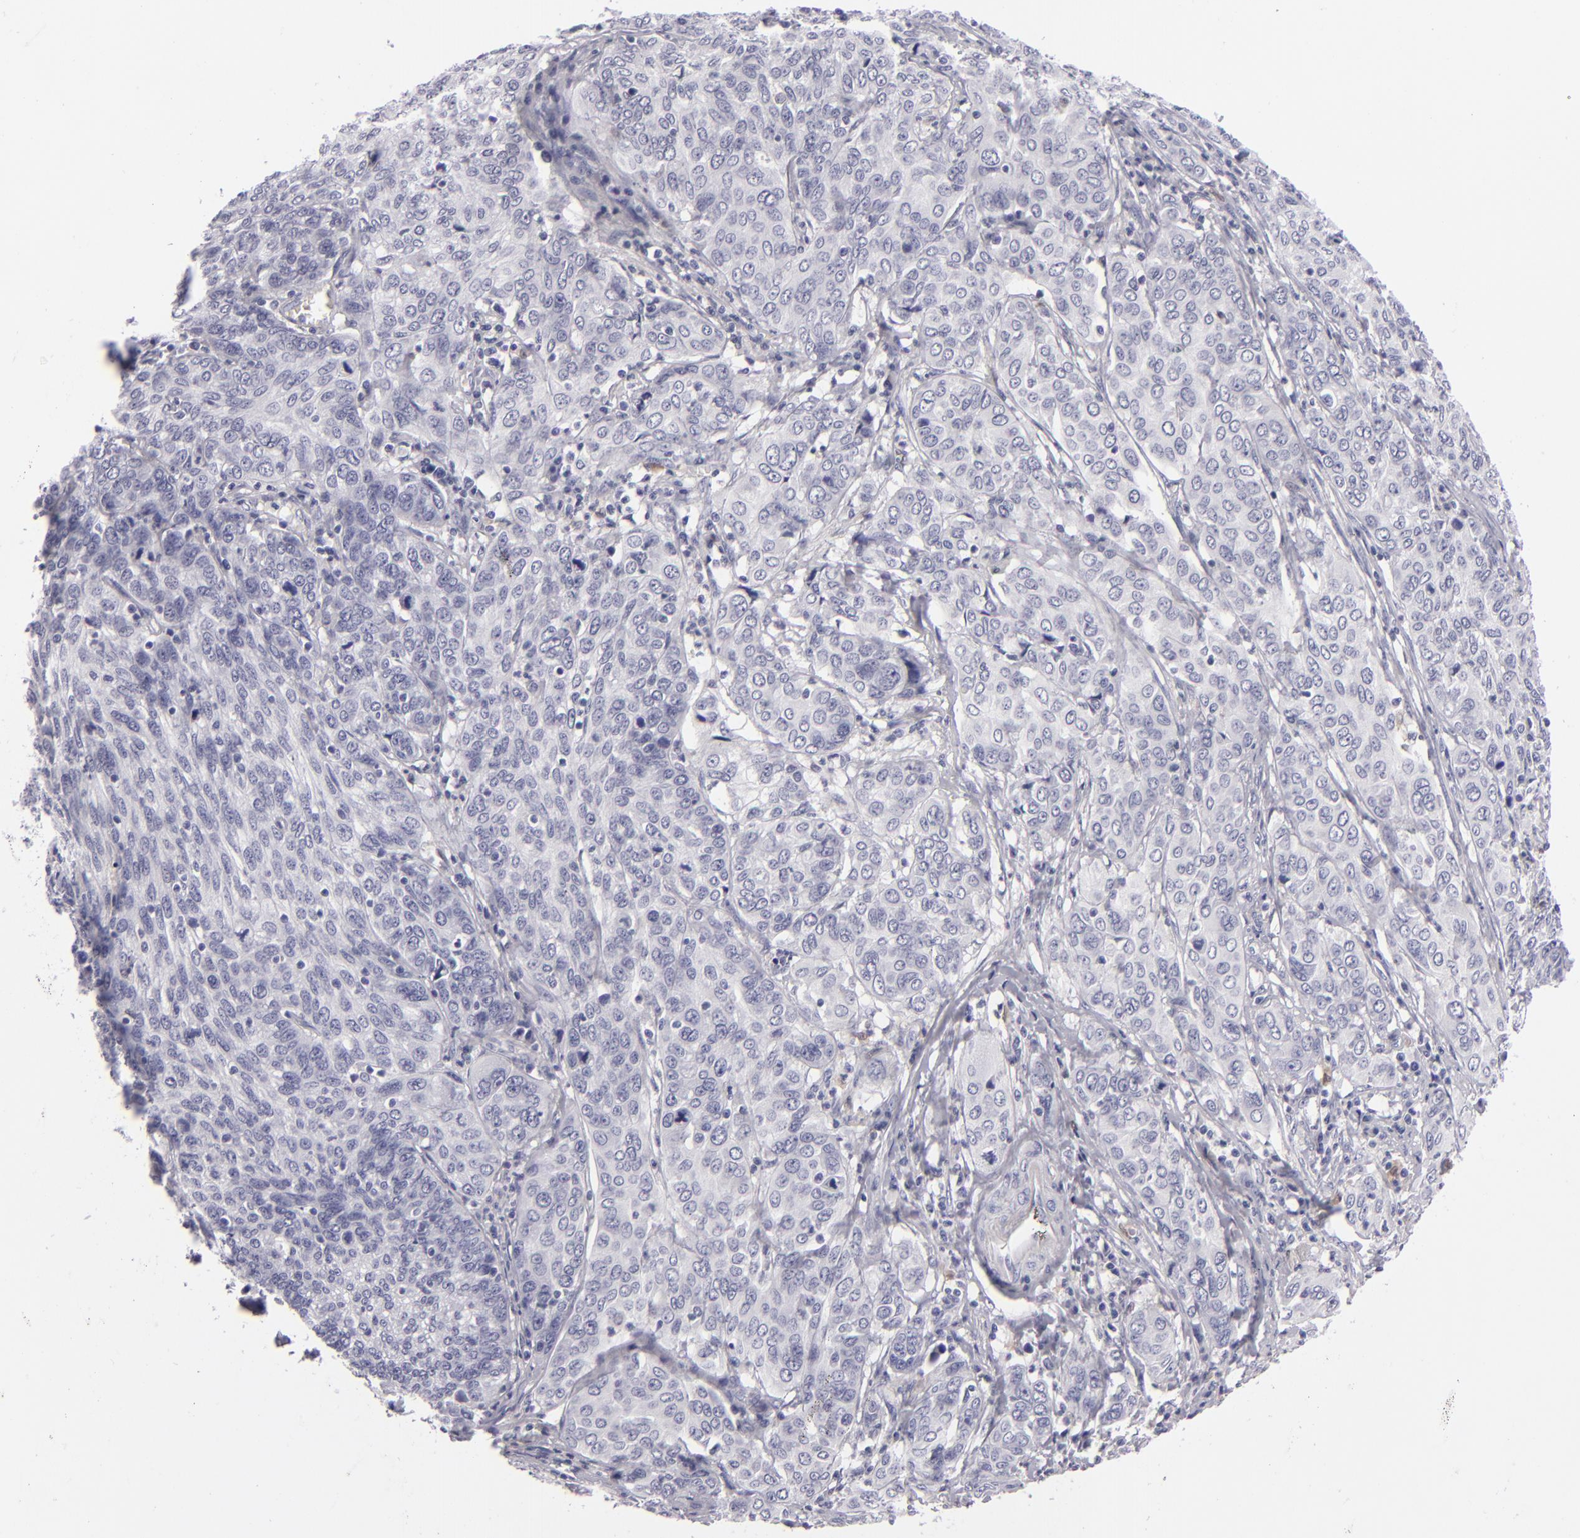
{"staining": {"intensity": "negative", "quantity": "none", "location": "none"}, "tissue": "cervical cancer", "cell_type": "Tumor cells", "image_type": "cancer", "snomed": [{"axis": "morphology", "description": "Squamous cell carcinoma, NOS"}, {"axis": "topography", "description": "Cervix"}], "caption": "Cervical squamous cell carcinoma was stained to show a protein in brown. There is no significant positivity in tumor cells. The staining was performed using DAB to visualize the protein expression in brown, while the nuclei were stained in blue with hematoxylin (Magnification: 20x).", "gene": "F13A1", "patient": {"sex": "female", "age": 38}}